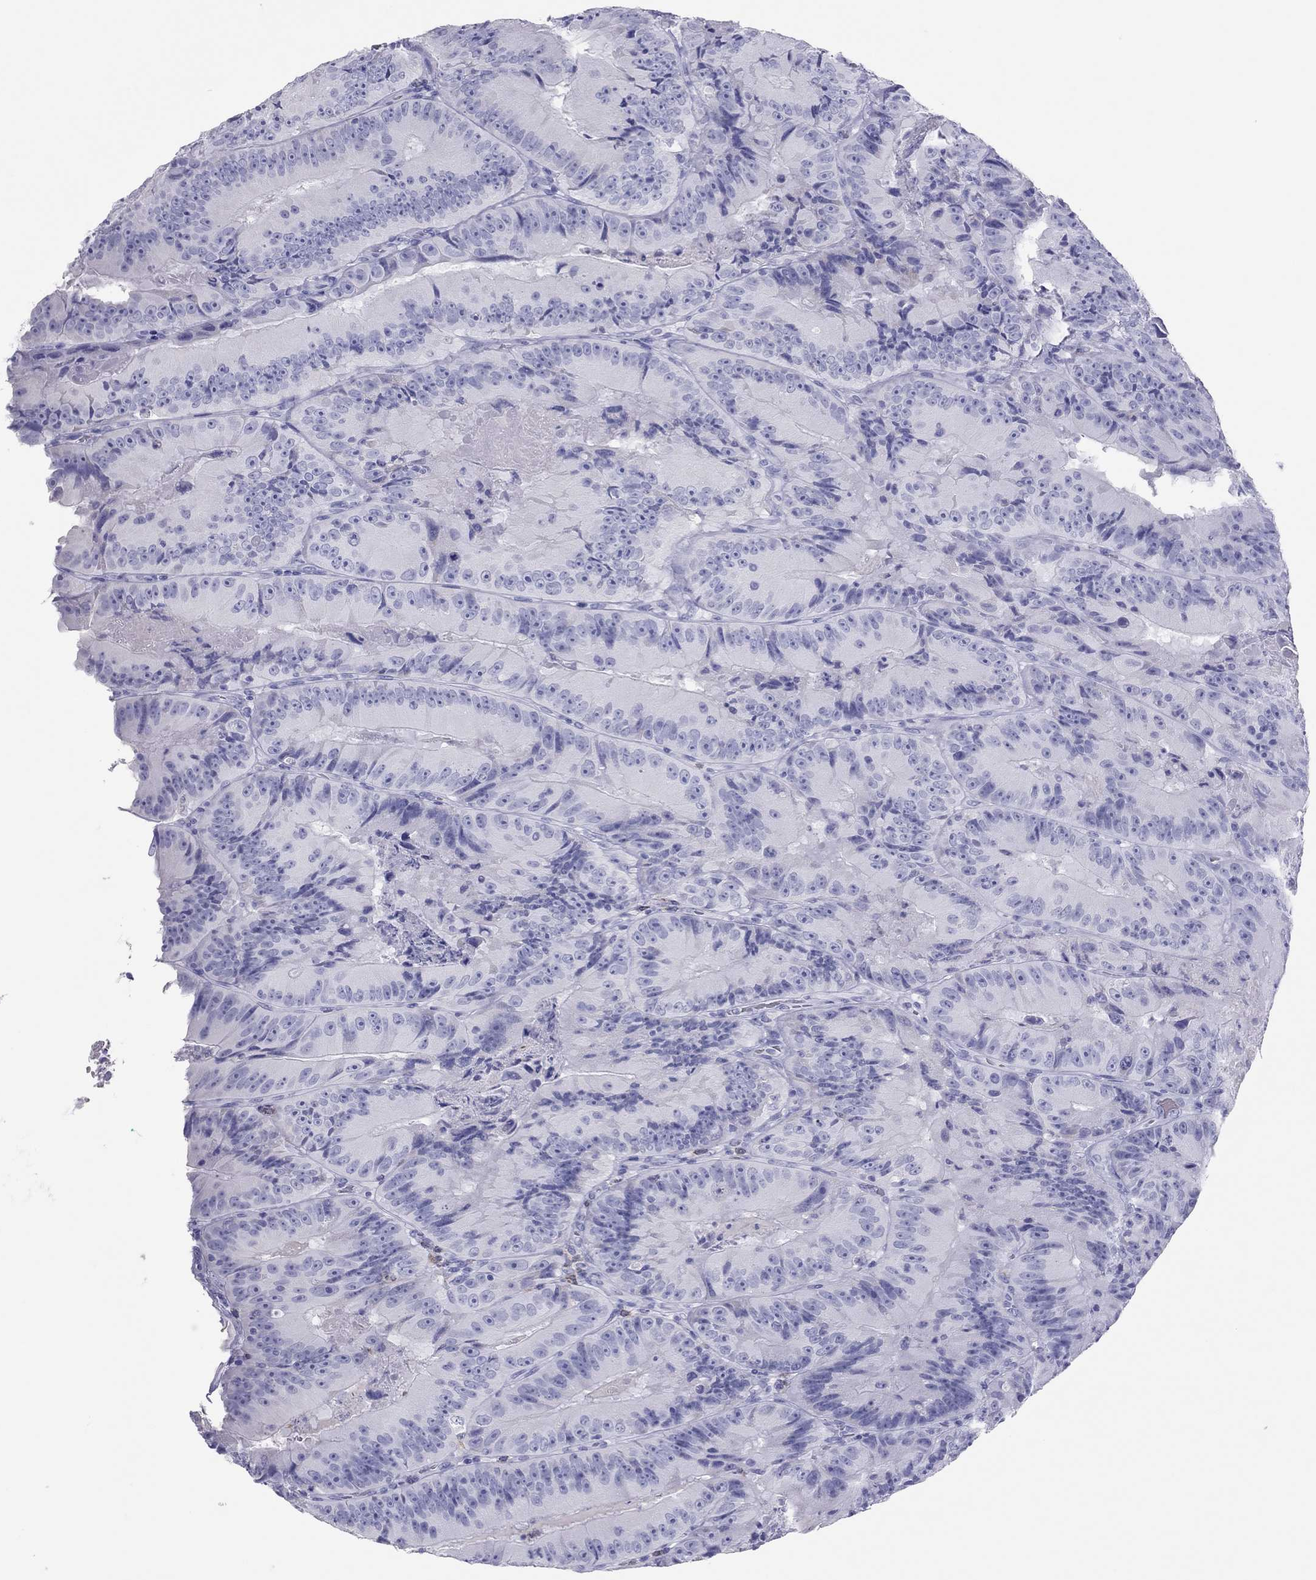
{"staining": {"intensity": "negative", "quantity": "none", "location": "none"}, "tissue": "colorectal cancer", "cell_type": "Tumor cells", "image_type": "cancer", "snomed": [{"axis": "morphology", "description": "Adenocarcinoma, NOS"}, {"axis": "topography", "description": "Colon"}], "caption": "Photomicrograph shows no significant protein positivity in tumor cells of colorectal cancer (adenocarcinoma).", "gene": "TSHB", "patient": {"sex": "female", "age": 86}}